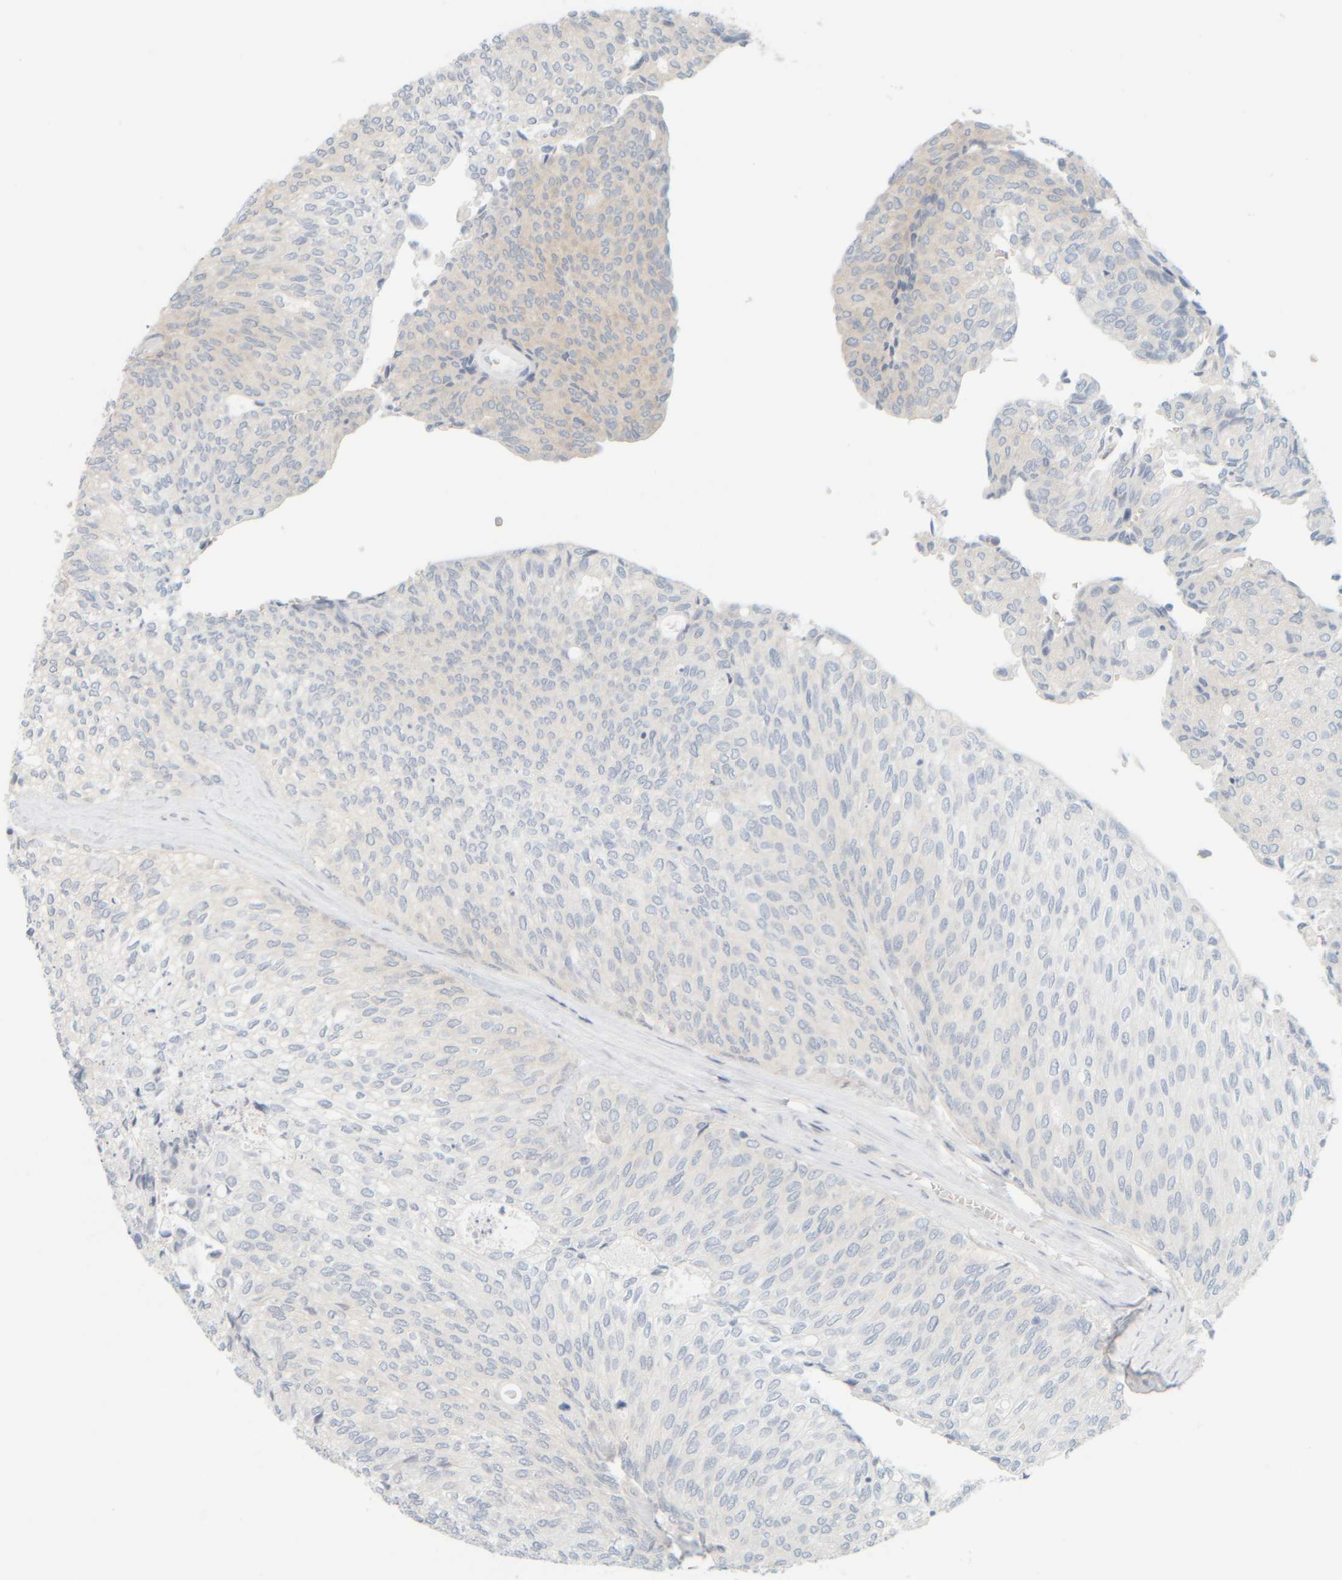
{"staining": {"intensity": "negative", "quantity": "none", "location": "none"}, "tissue": "urothelial cancer", "cell_type": "Tumor cells", "image_type": "cancer", "snomed": [{"axis": "morphology", "description": "Urothelial carcinoma, Low grade"}, {"axis": "topography", "description": "Urinary bladder"}], "caption": "An image of low-grade urothelial carcinoma stained for a protein displays no brown staining in tumor cells. (Immunohistochemistry, brightfield microscopy, high magnification).", "gene": "PTGES3L-AARSD1", "patient": {"sex": "female", "age": 79}}